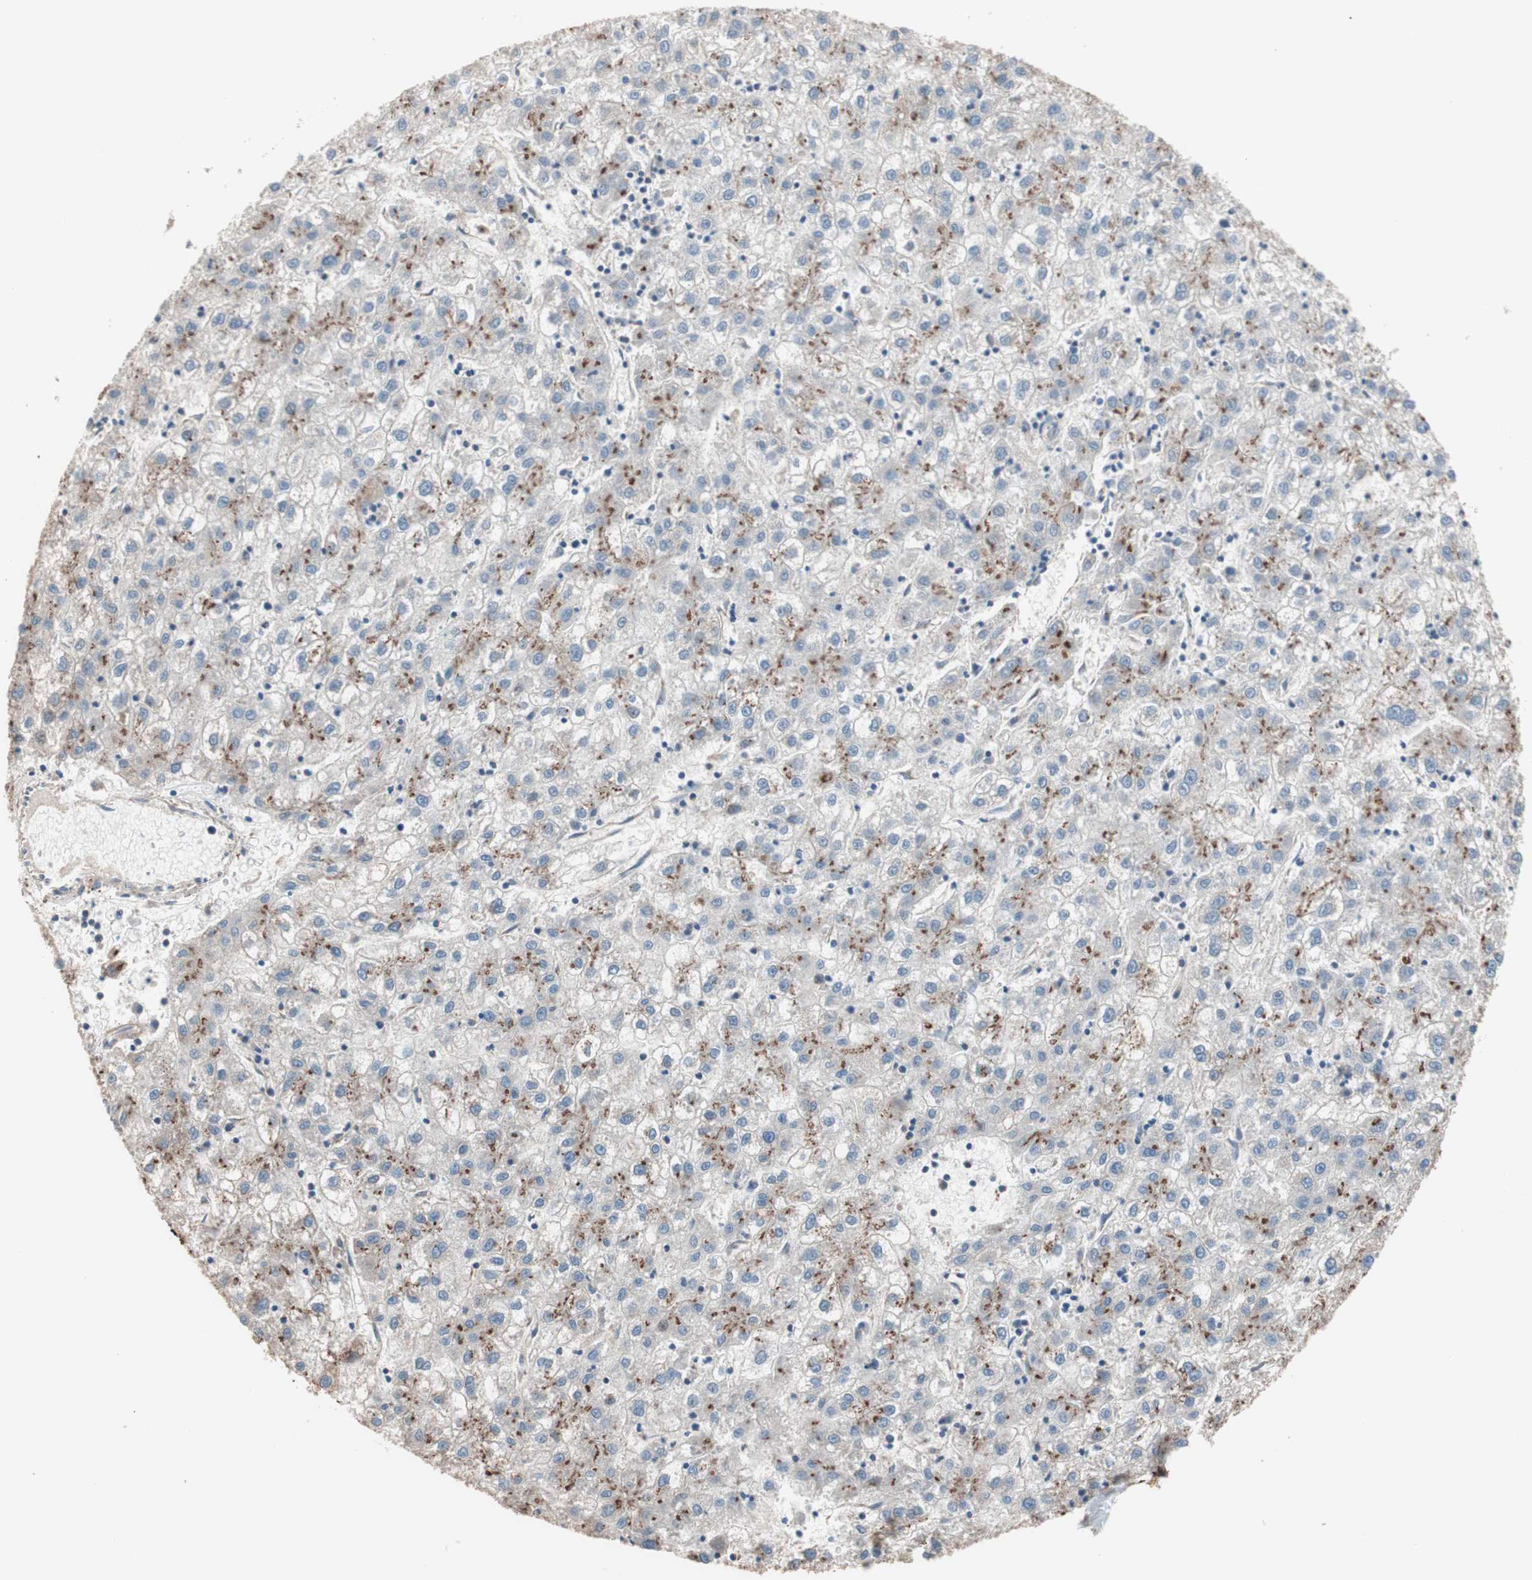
{"staining": {"intensity": "moderate", "quantity": "25%-75%", "location": "cytoplasmic/membranous"}, "tissue": "liver cancer", "cell_type": "Tumor cells", "image_type": "cancer", "snomed": [{"axis": "morphology", "description": "Carcinoma, Hepatocellular, NOS"}, {"axis": "topography", "description": "Liver"}], "caption": "This photomicrograph exhibits liver hepatocellular carcinoma stained with IHC to label a protein in brown. The cytoplasmic/membranous of tumor cells show moderate positivity for the protein. Nuclei are counter-stained blue.", "gene": "GPSM2", "patient": {"sex": "male", "age": 72}}